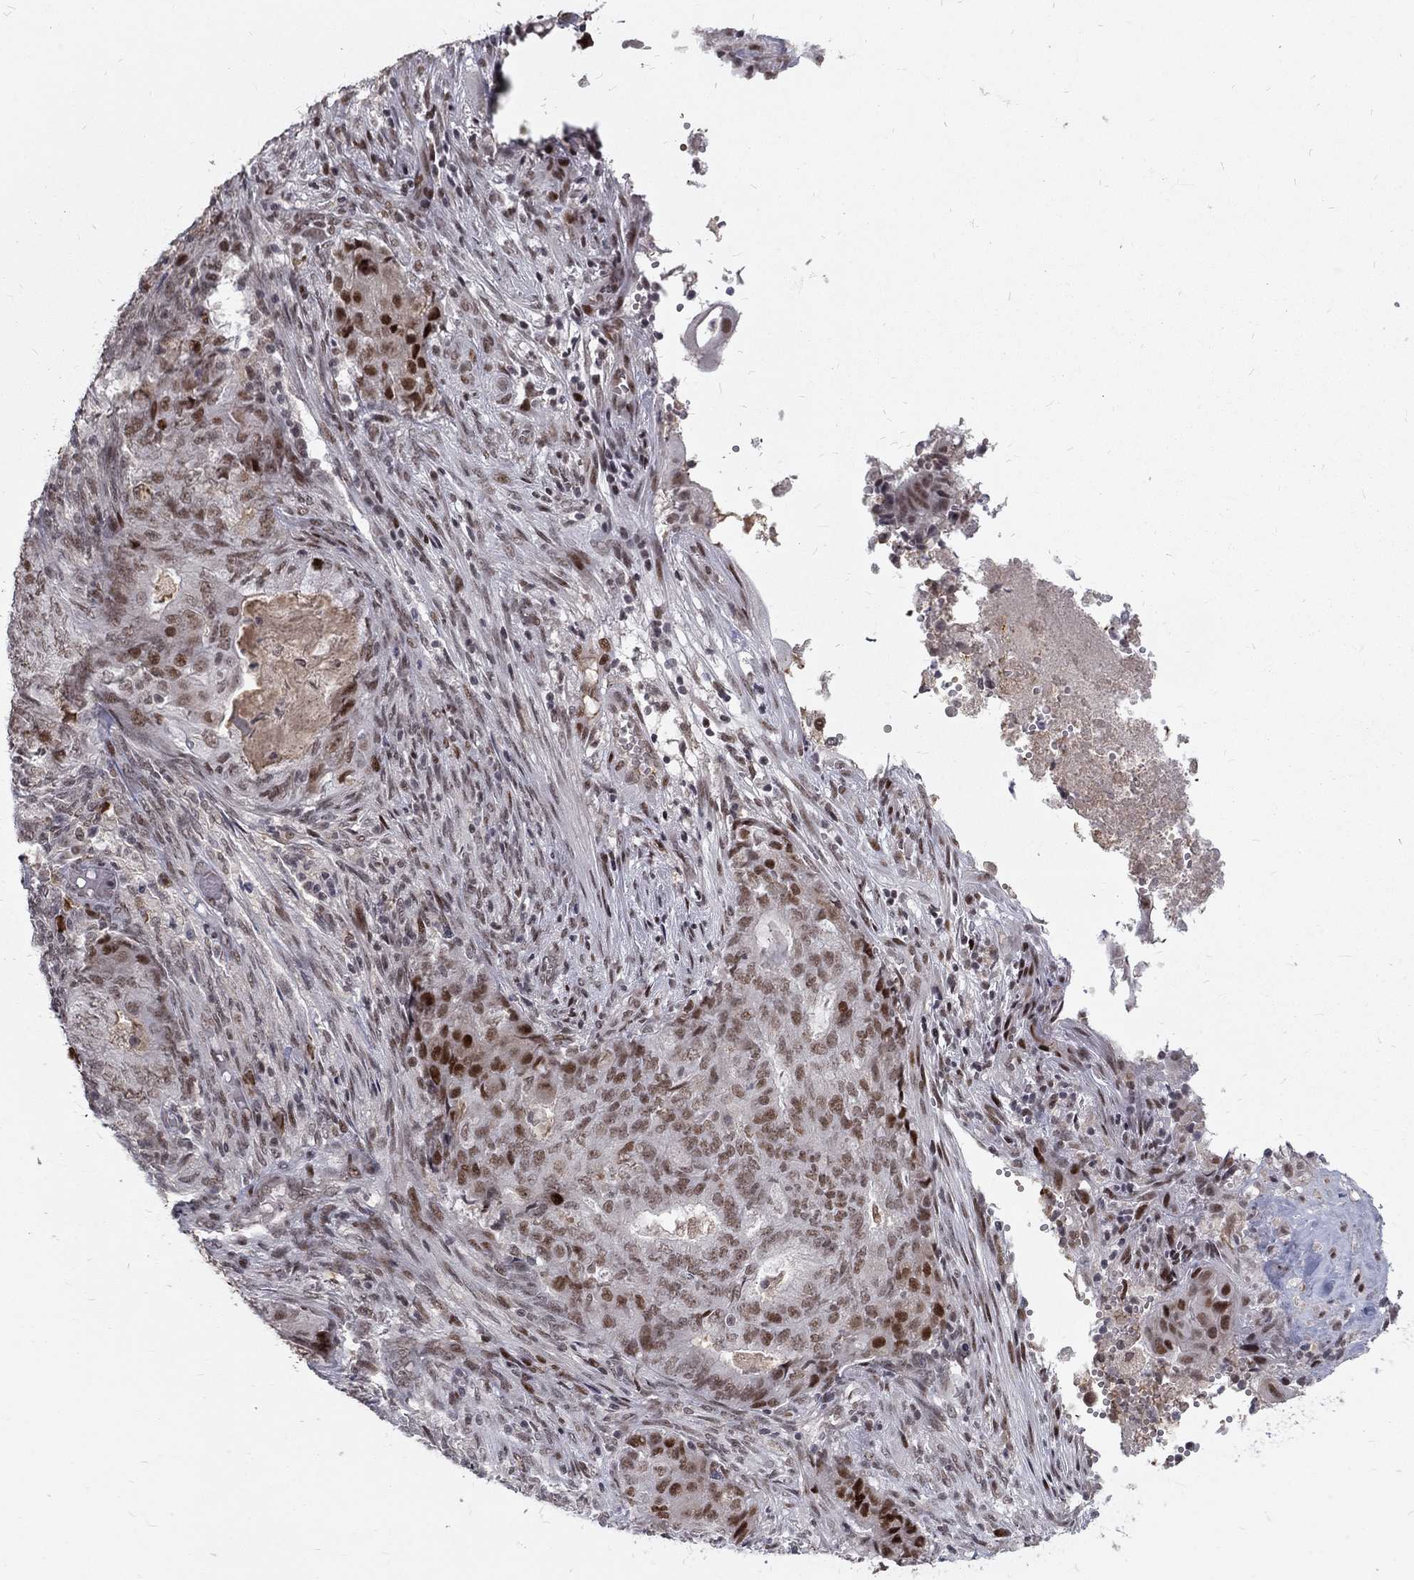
{"staining": {"intensity": "strong", "quantity": "<25%", "location": "nuclear"}, "tissue": "endometrial cancer", "cell_type": "Tumor cells", "image_type": "cancer", "snomed": [{"axis": "morphology", "description": "Adenocarcinoma, NOS"}, {"axis": "topography", "description": "Endometrium"}], "caption": "Endometrial adenocarcinoma tissue exhibits strong nuclear positivity in approximately <25% of tumor cells Using DAB (3,3'-diaminobenzidine) (brown) and hematoxylin (blue) stains, captured at high magnification using brightfield microscopy.", "gene": "TCEAL1", "patient": {"sex": "female", "age": 62}}